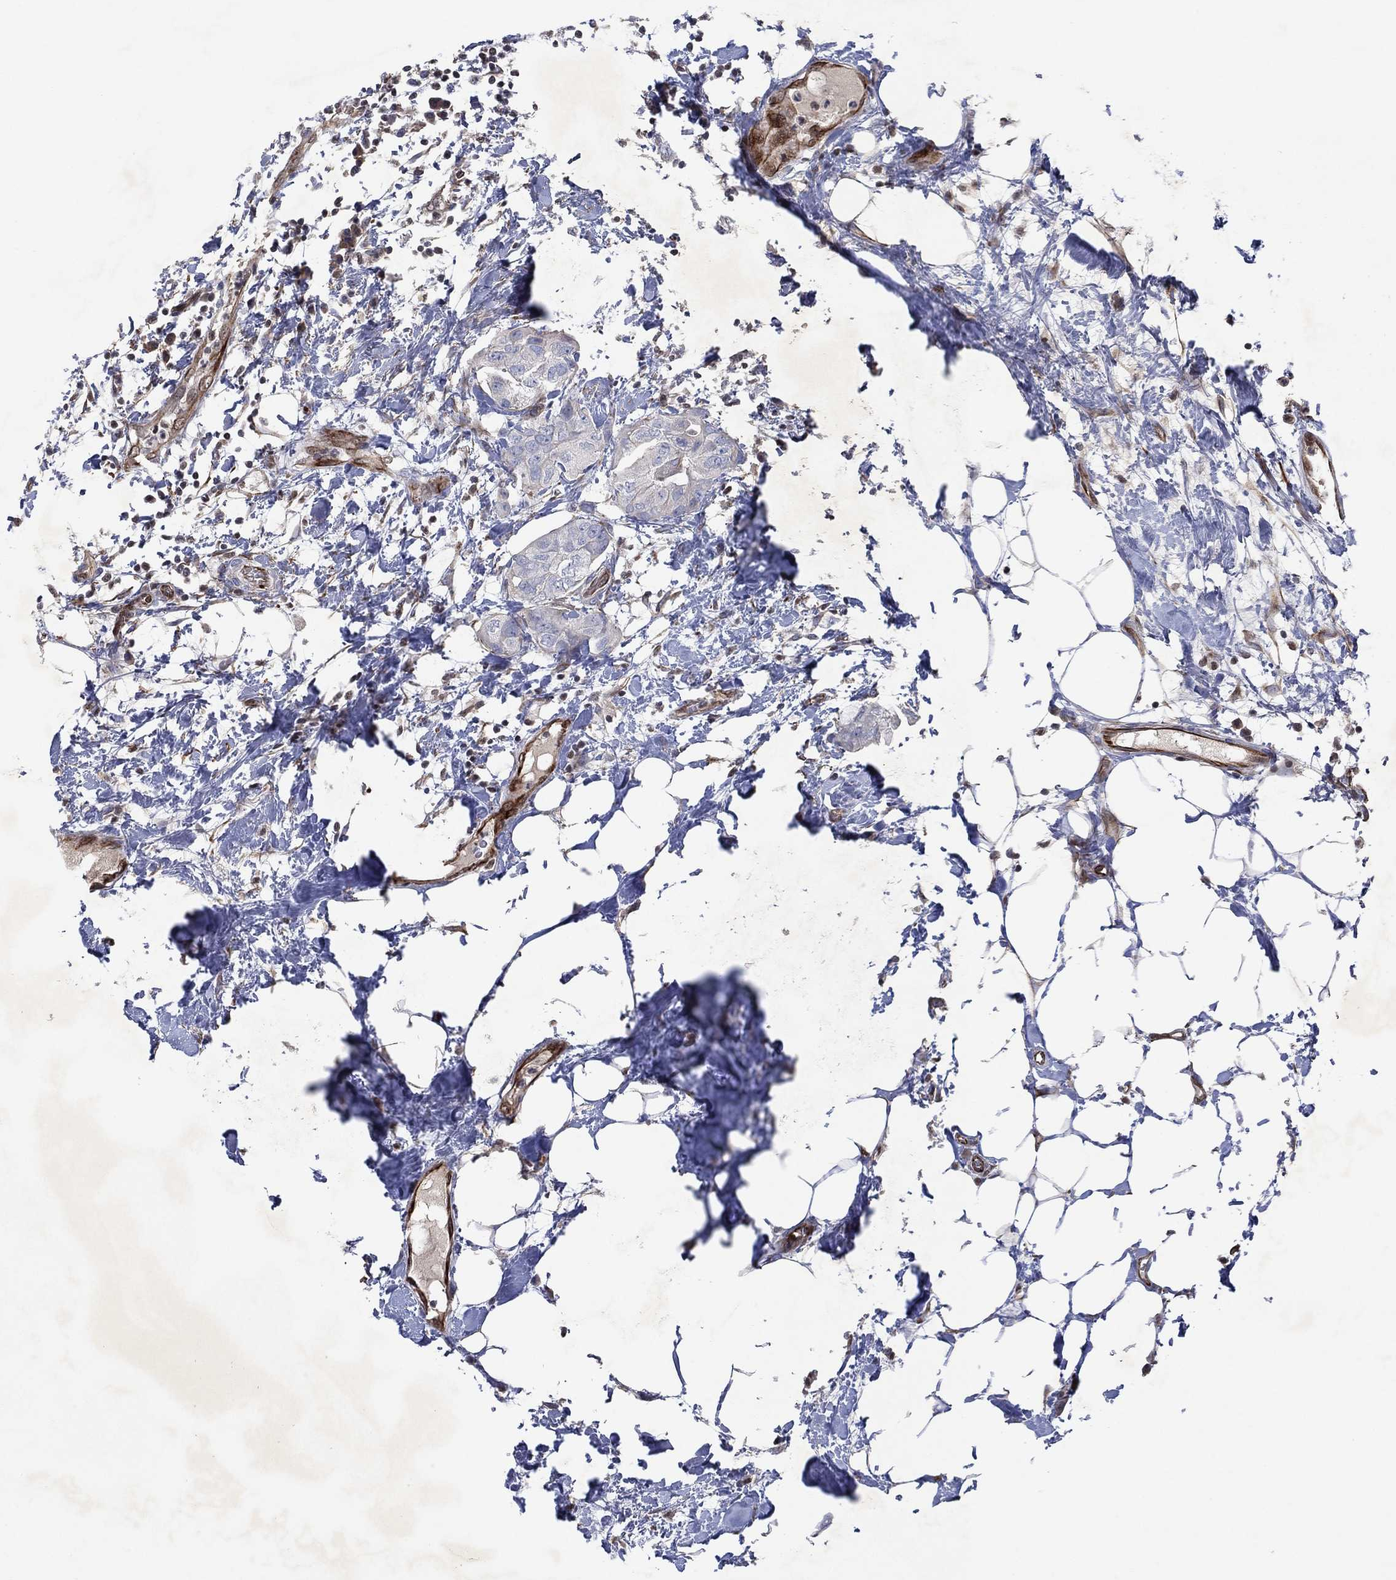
{"staining": {"intensity": "negative", "quantity": "none", "location": "none"}, "tissue": "breast cancer", "cell_type": "Tumor cells", "image_type": "cancer", "snomed": [{"axis": "morphology", "description": "Normal tissue, NOS"}, {"axis": "morphology", "description": "Duct carcinoma"}, {"axis": "topography", "description": "Breast"}], "caption": "This image is of invasive ductal carcinoma (breast) stained with IHC to label a protein in brown with the nuclei are counter-stained blue. There is no staining in tumor cells.", "gene": "FLI1", "patient": {"sex": "female", "age": 40}}